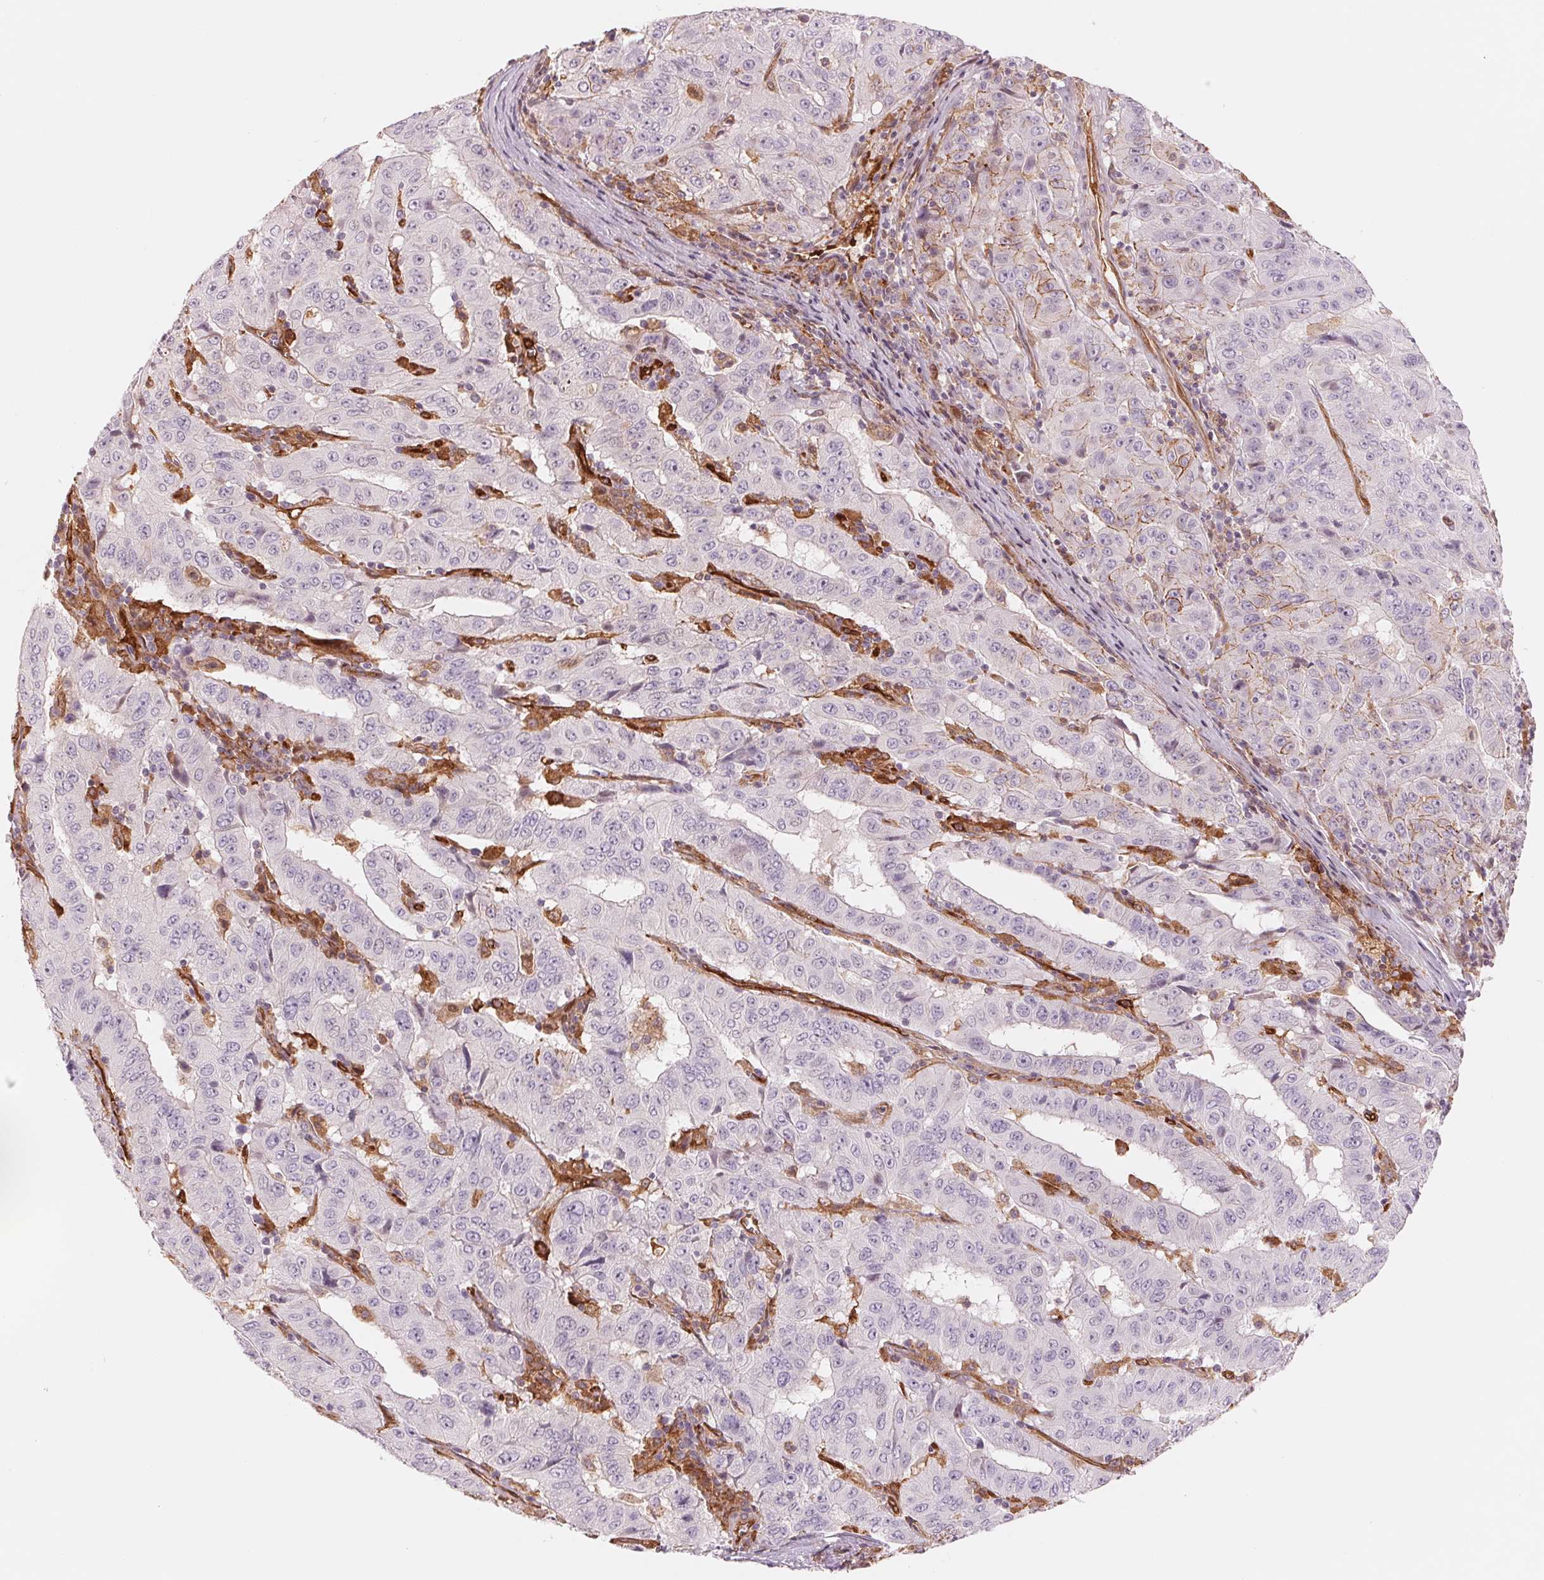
{"staining": {"intensity": "negative", "quantity": "none", "location": "none"}, "tissue": "pancreatic cancer", "cell_type": "Tumor cells", "image_type": "cancer", "snomed": [{"axis": "morphology", "description": "Adenocarcinoma, NOS"}, {"axis": "topography", "description": "Pancreas"}], "caption": "Tumor cells are negative for brown protein staining in pancreatic cancer (adenocarcinoma). (Immunohistochemistry, brightfield microscopy, high magnification).", "gene": "SLC17A4", "patient": {"sex": "male", "age": 63}}